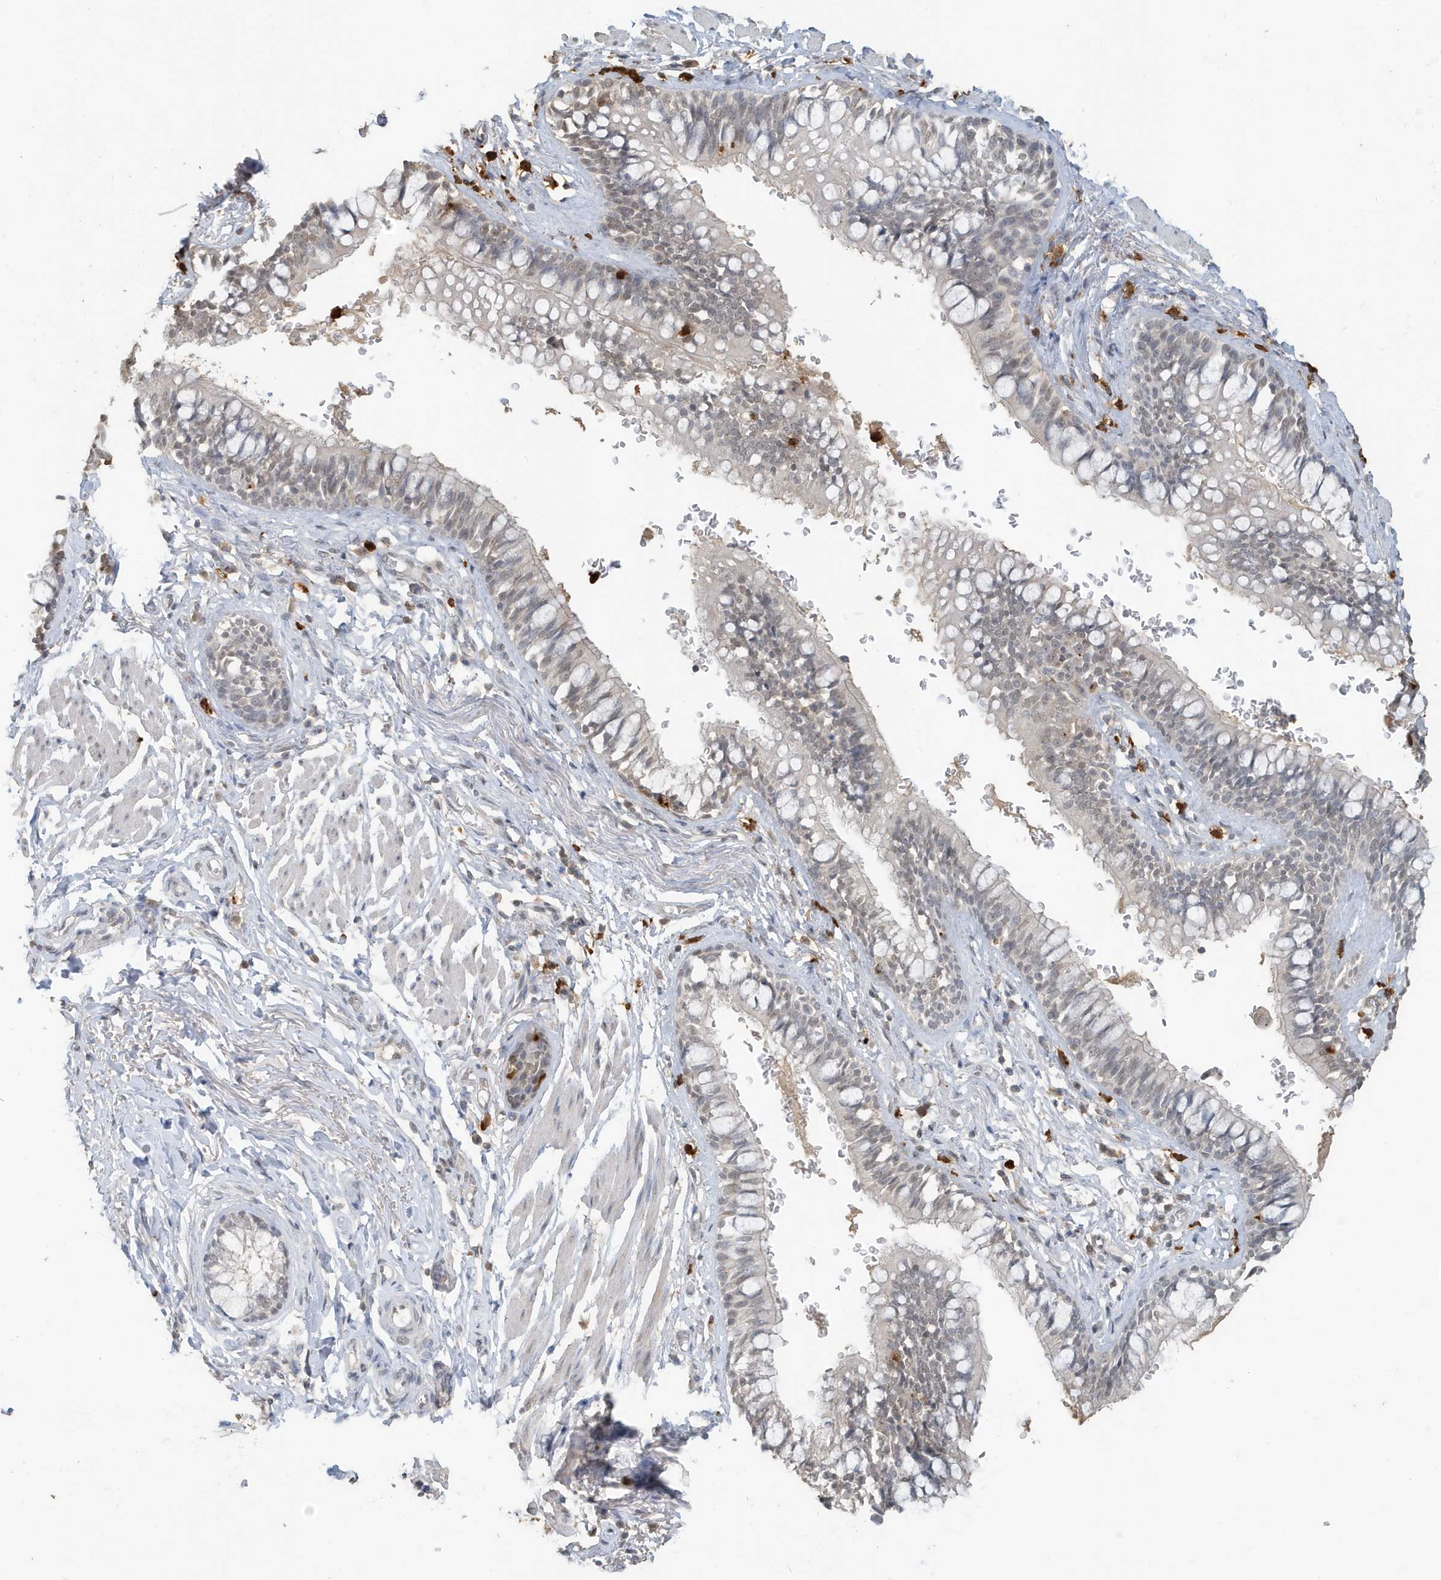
{"staining": {"intensity": "weak", "quantity": "<25%", "location": "nuclear"}, "tissue": "bronchus", "cell_type": "Respiratory epithelial cells", "image_type": "normal", "snomed": [{"axis": "morphology", "description": "Normal tissue, NOS"}, {"axis": "topography", "description": "Cartilage tissue"}, {"axis": "topography", "description": "Bronchus"}], "caption": "Normal bronchus was stained to show a protein in brown. There is no significant staining in respiratory epithelial cells.", "gene": "DEFA1", "patient": {"sex": "female", "age": 36}}